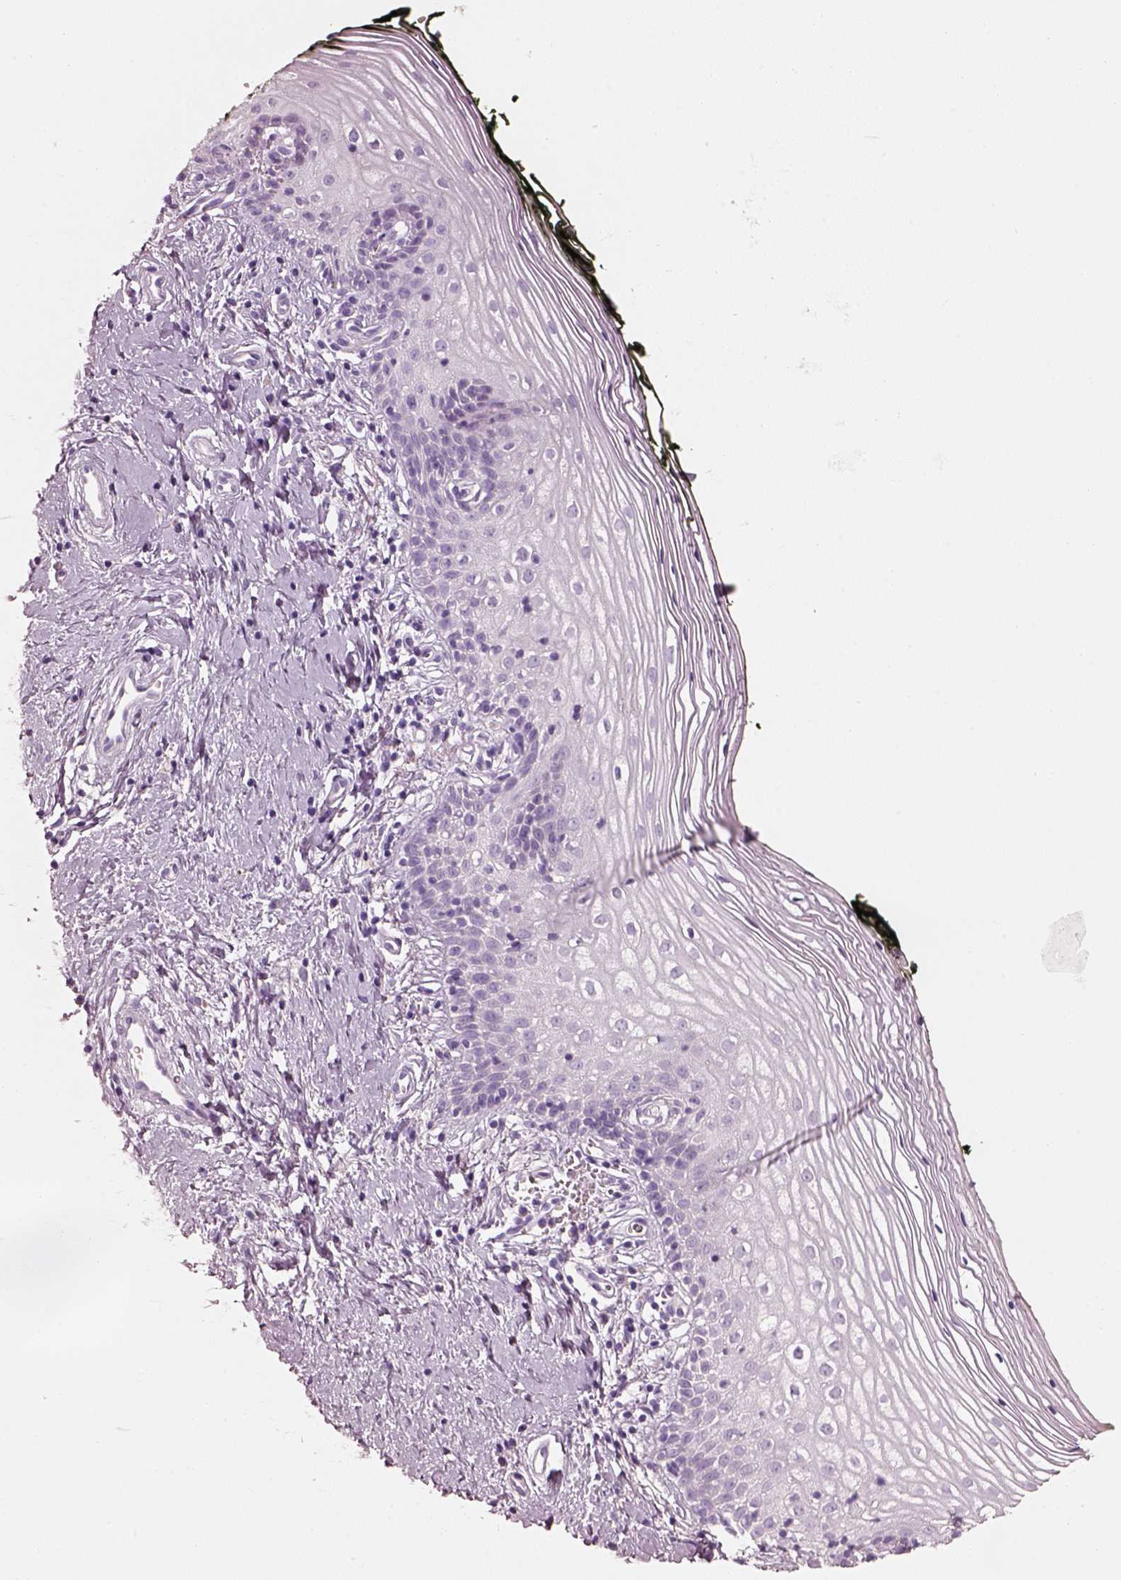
{"staining": {"intensity": "negative", "quantity": "none", "location": "none"}, "tissue": "vagina", "cell_type": "Squamous epithelial cells", "image_type": "normal", "snomed": [{"axis": "morphology", "description": "Normal tissue, NOS"}, {"axis": "topography", "description": "Vagina"}], "caption": "This histopathology image is of benign vagina stained with immunohistochemistry (IHC) to label a protein in brown with the nuclei are counter-stained blue. There is no positivity in squamous epithelial cells. The staining was performed using DAB (3,3'-diaminobenzidine) to visualize the protein expression in brown, while the nuclei were stained in blue with hematoxylin (Magnification: 20x).", "gene": "PNOC", "patient": {"sex": "female", "age": 47}}